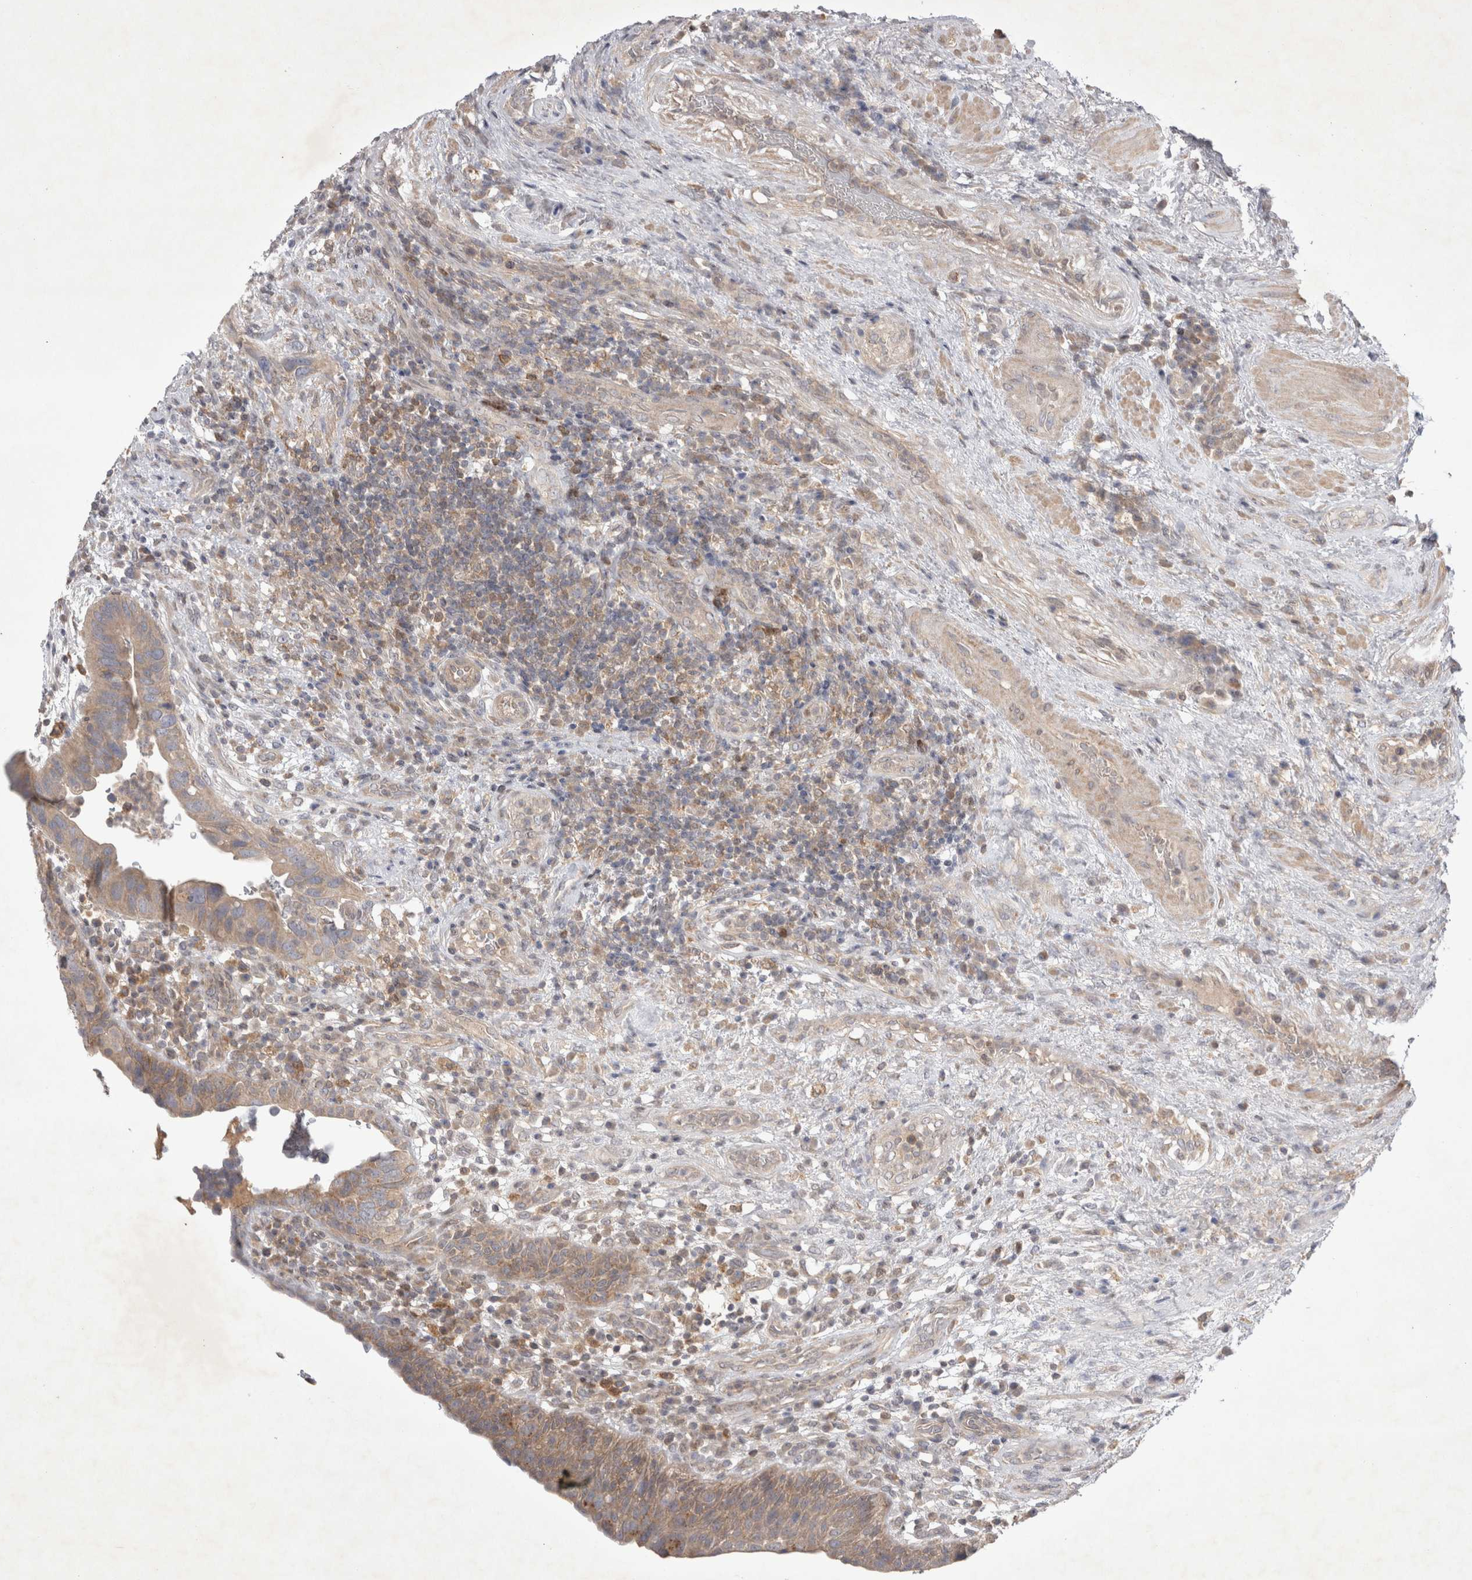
{"staining": {"intensity": "weak", "quantity": ">75%", "location": "cytoplasmic/membranous"}, "tissue": "urothelial cancer", "cell_type": "Tumor cells", "image_type": "cancer", "snomed": [{"axis": "morphology", "description": "Urothelial carcinoma, High grade"}, {"axis": "topography", "description": "Urinary bladder"}], "caption": "Immunohistochemical staining of human urothelial cancer shows low levels of weak cytoplasmic/membranous staining in approximately >75% of tumor cells.", "gene": "SRD5A3", "patient": {"sex": "female", "age": 82}}